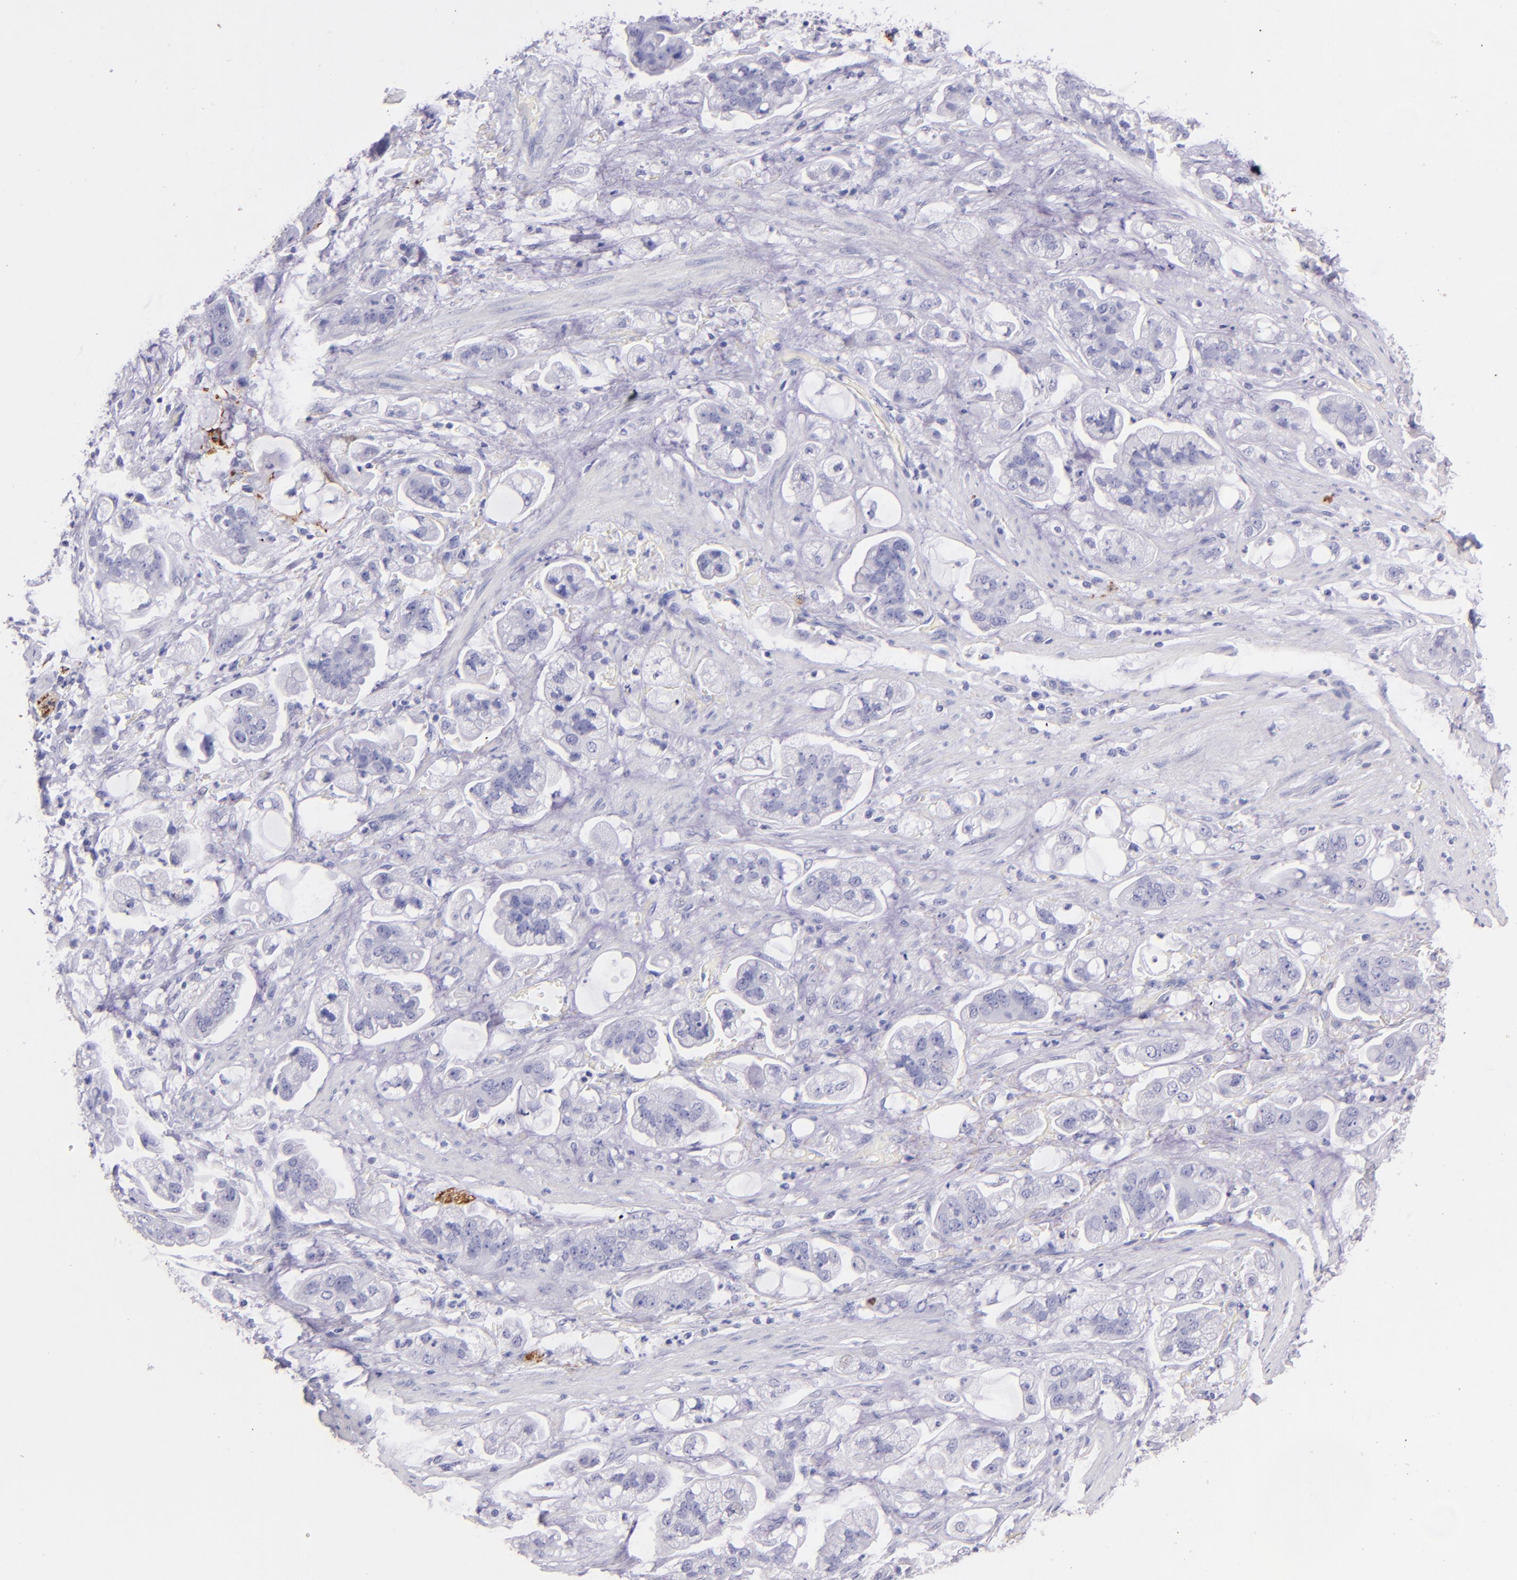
{"staining": {"intensity": "negative", "quantity": "none", "location": "none"}, "tissue": "stomach cancer", "cell_type": "Tumor cells", "image_type": "cancer", "snomed": [{"axis": "morphology", "description": "Adenocarcinoma, NOS"}, {"axis": "topography", "description": "Stomach"}], "caption": "Stomach cancer (adenocarcinoma) was stained to show a protein in brown. There is no significant positivity in tumor cells.", "gene": "UCHL1", "patient": {"sex": "male", "age": 62}}